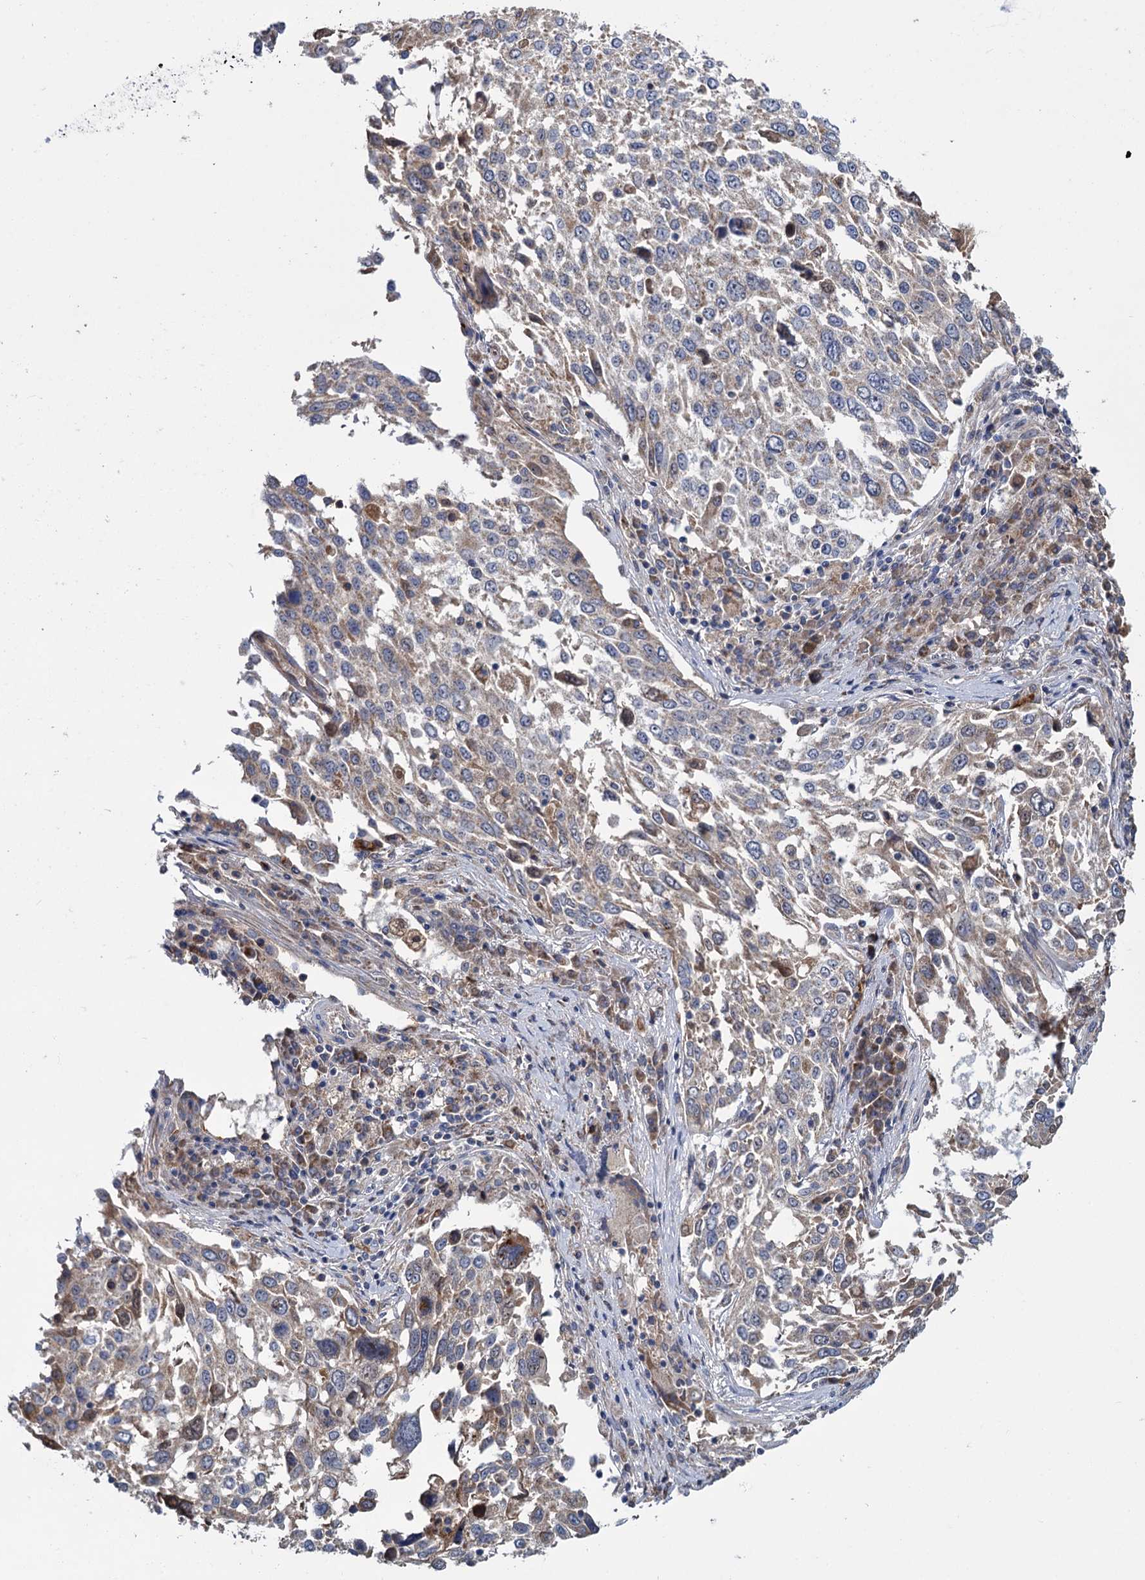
{"staining": {"intensity": "weak", "quantity": "<25%", "location": "cytoplasmic/membranous"}, "tissue": "lung cancer", "cell_type": "Tumor cells", "image_type": "cancer", "snomed": [{"axis": "morphology", "description": "Squamous cell carcinoma, NOS"}, {"axis": "topography", "description": "Lung"}], "caption": "Immunohistochemical staining of lung cancer (squamous cell carcinoma) reveals no significant expression in tumor cells. (IHC, brightfield microscopy, high magnification).", "gene": "DYNC2H1", "patient": {"sex": "male", "age": 65}}